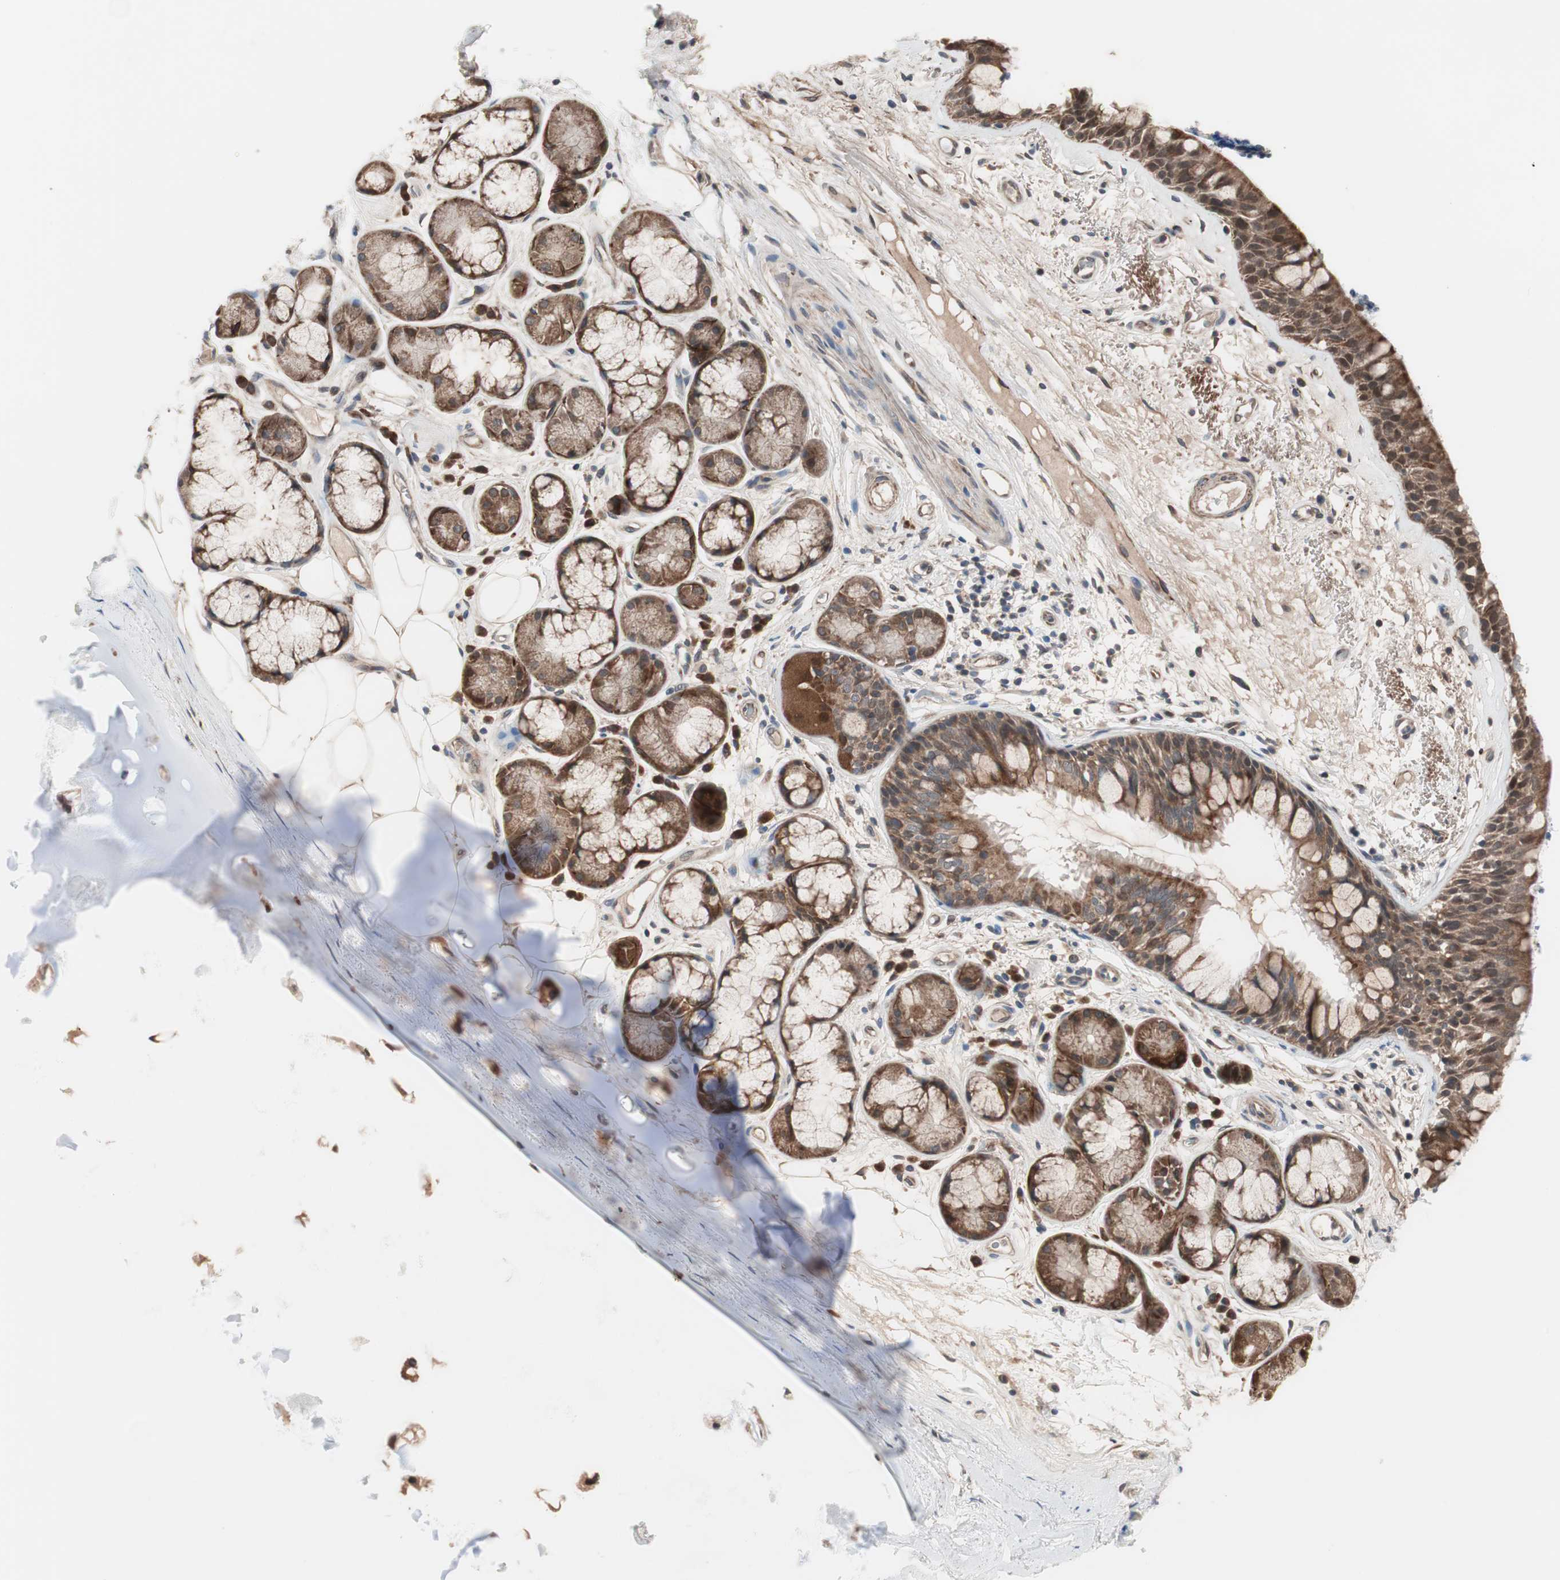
{"staining": {"intensity": "strong", "quantity": ">75%", "location": "cytoplasmic/membranous,nuclear"}, "tissue": "bronchus", "cell_type": "Respiratory epithelial cells", "image_type": "normal", "snomed": [{"axis": "morphology", "description": "Normal tissue, NOS"}, {"axis": "topography", "description": "Bronchus"}], "caption": "Immunohistochemistry (DAB) staining of benign human bronchus shows strong cytoplasmic/membranous,nuclear protein positivity in approximately >75% of respiratory epithelial cells. Ihc stains the protein in brown and the nuclei are stained blue.", "gene": "HMBS", "patient": {"sex": "male", "age": 66}}